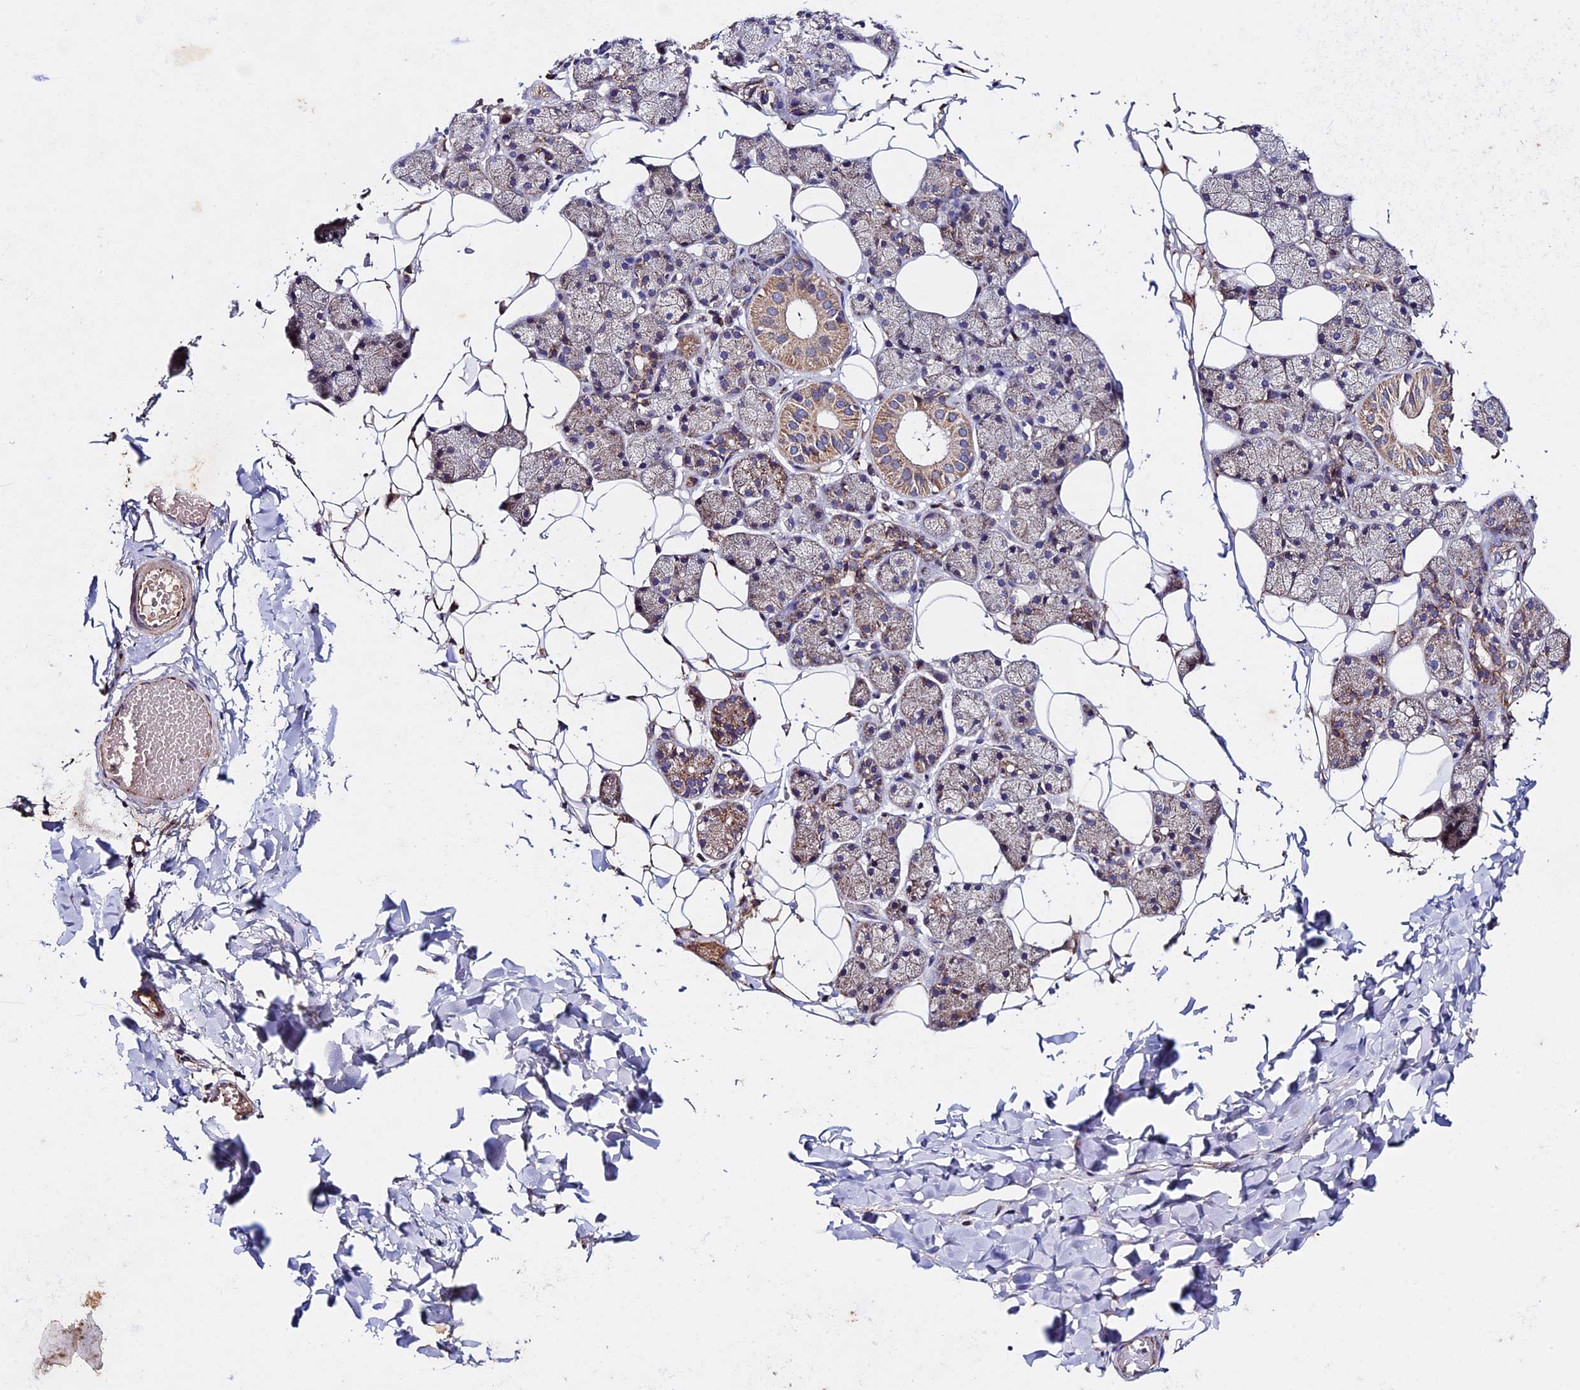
{"staining": {"intensity": "moderate", "quantity": "25%-75%", "location": "cytoplasmic/membranous"}, "tissue": "salivary gland", "cell_type": "Glandular cells", "image_type": "normal", "snomed": [{"axis": "morphology", "description": "Normal tissue, NOS"}, {"axis": "topography", "description": "Salivary gland"}], "caption": "IHC image of normal salivary gland: salivary gland stained using IHC exhibits medium levels of moderate protein expression localized specifically in the cytoplasmic/membranous of glandular cells, appearing as a cytoplasmic/membranous brown color.", "gene": "RNF17", "patient": {"sex": "female", "age": 33}}